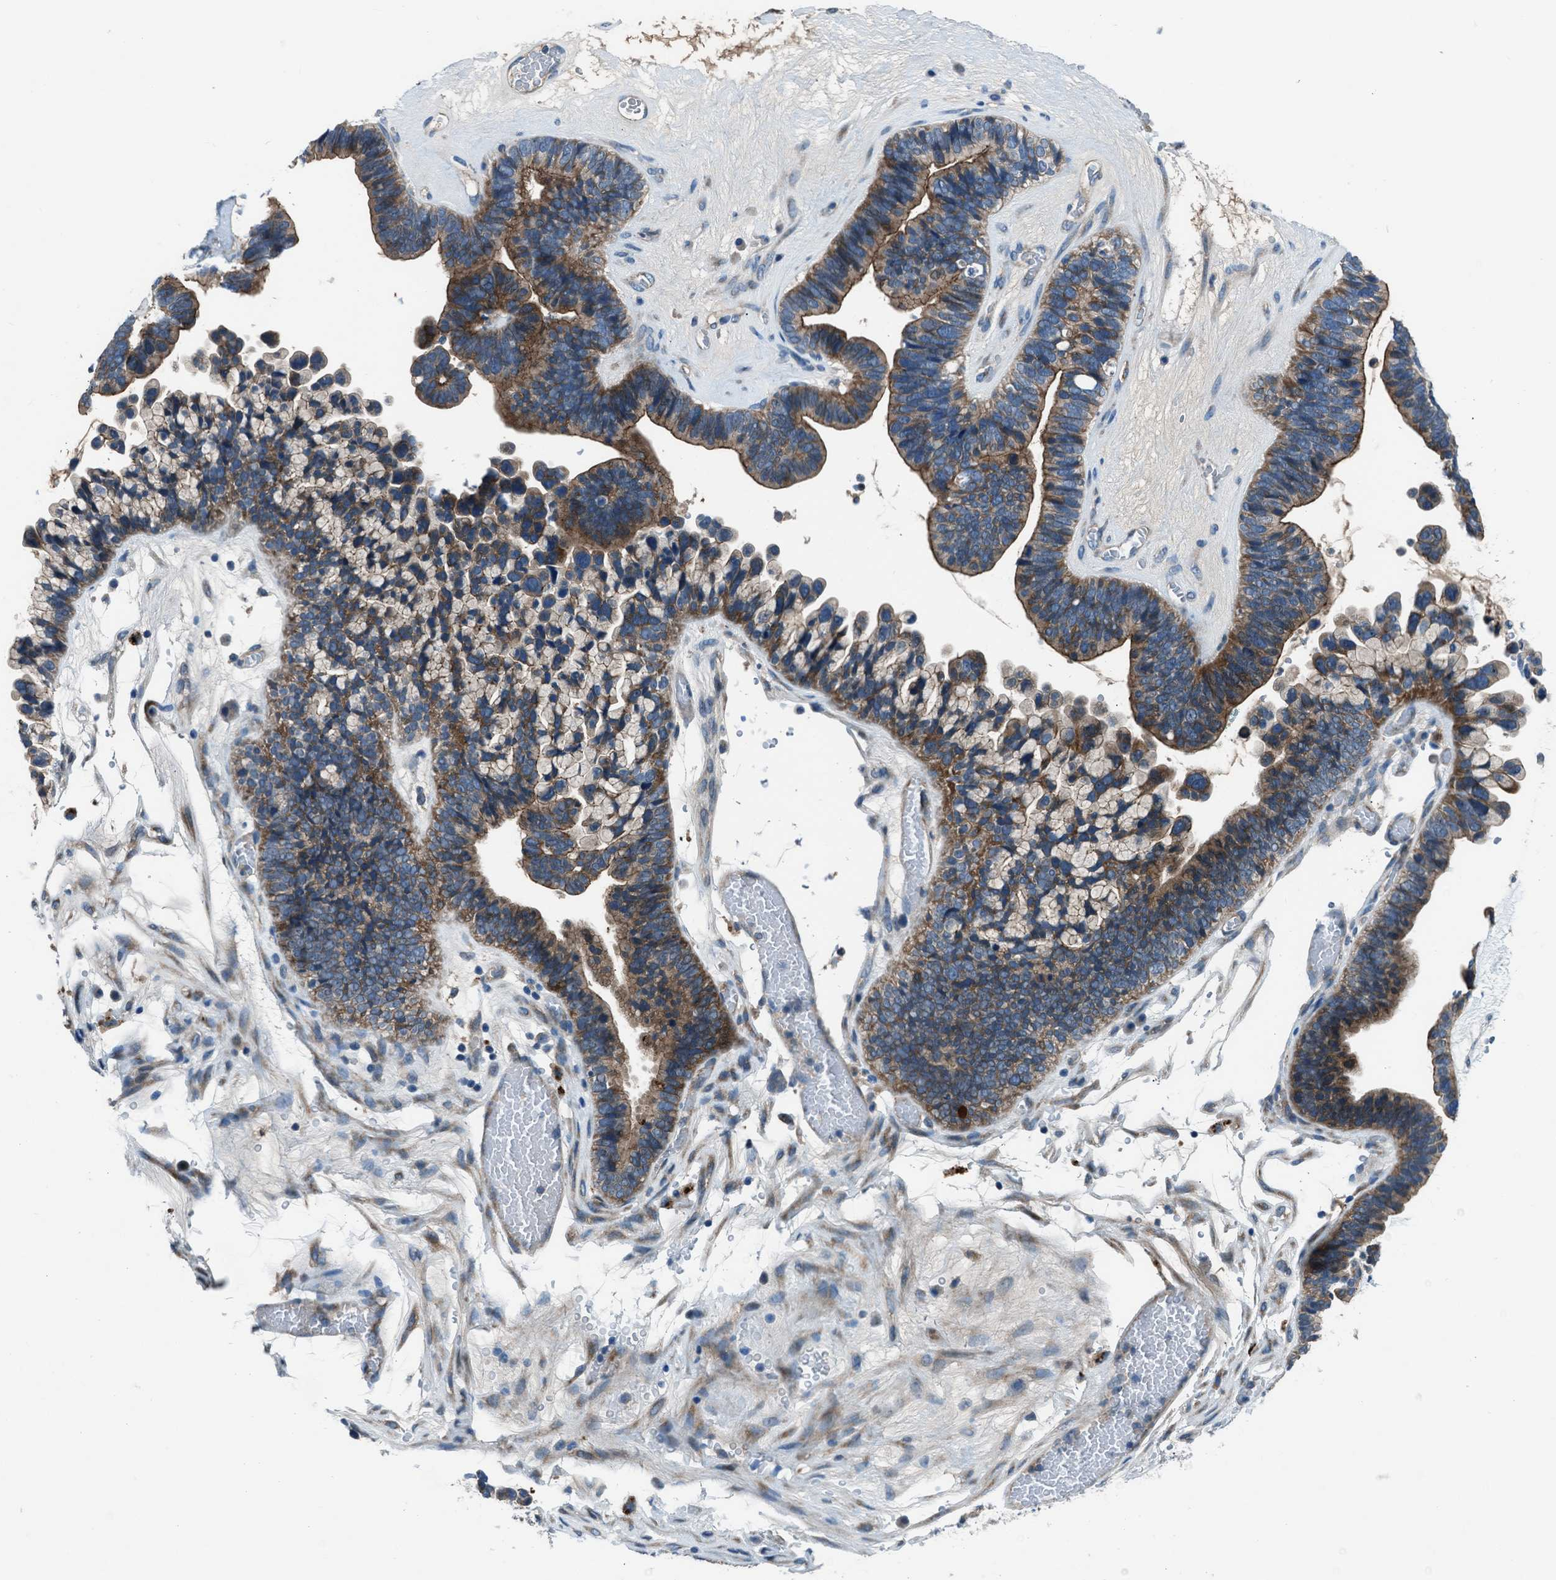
{"staining": {"intensity": "moderate", "quantity": ">75%", "location": "cytoplasmic/membranous"}, "tissue": "ovarian cancer", "cell_type": "Tumor cells", "image_type": "cancer", "snomed": [{"axis": "morphology", "description": "Cystadenocarcinoma, serous, NOS"}, {"axis": "topography", "description": "Ovary"}], "caption": "Human serous cystadenocarcinoma (ovarian) stained for a protein (brown) shows moderate cytoplasmic/membranous positive staining in approximately >75% of tumor cells.", "gene": "SLC38A6", "patient": {"sex": "female", "age": 56}}